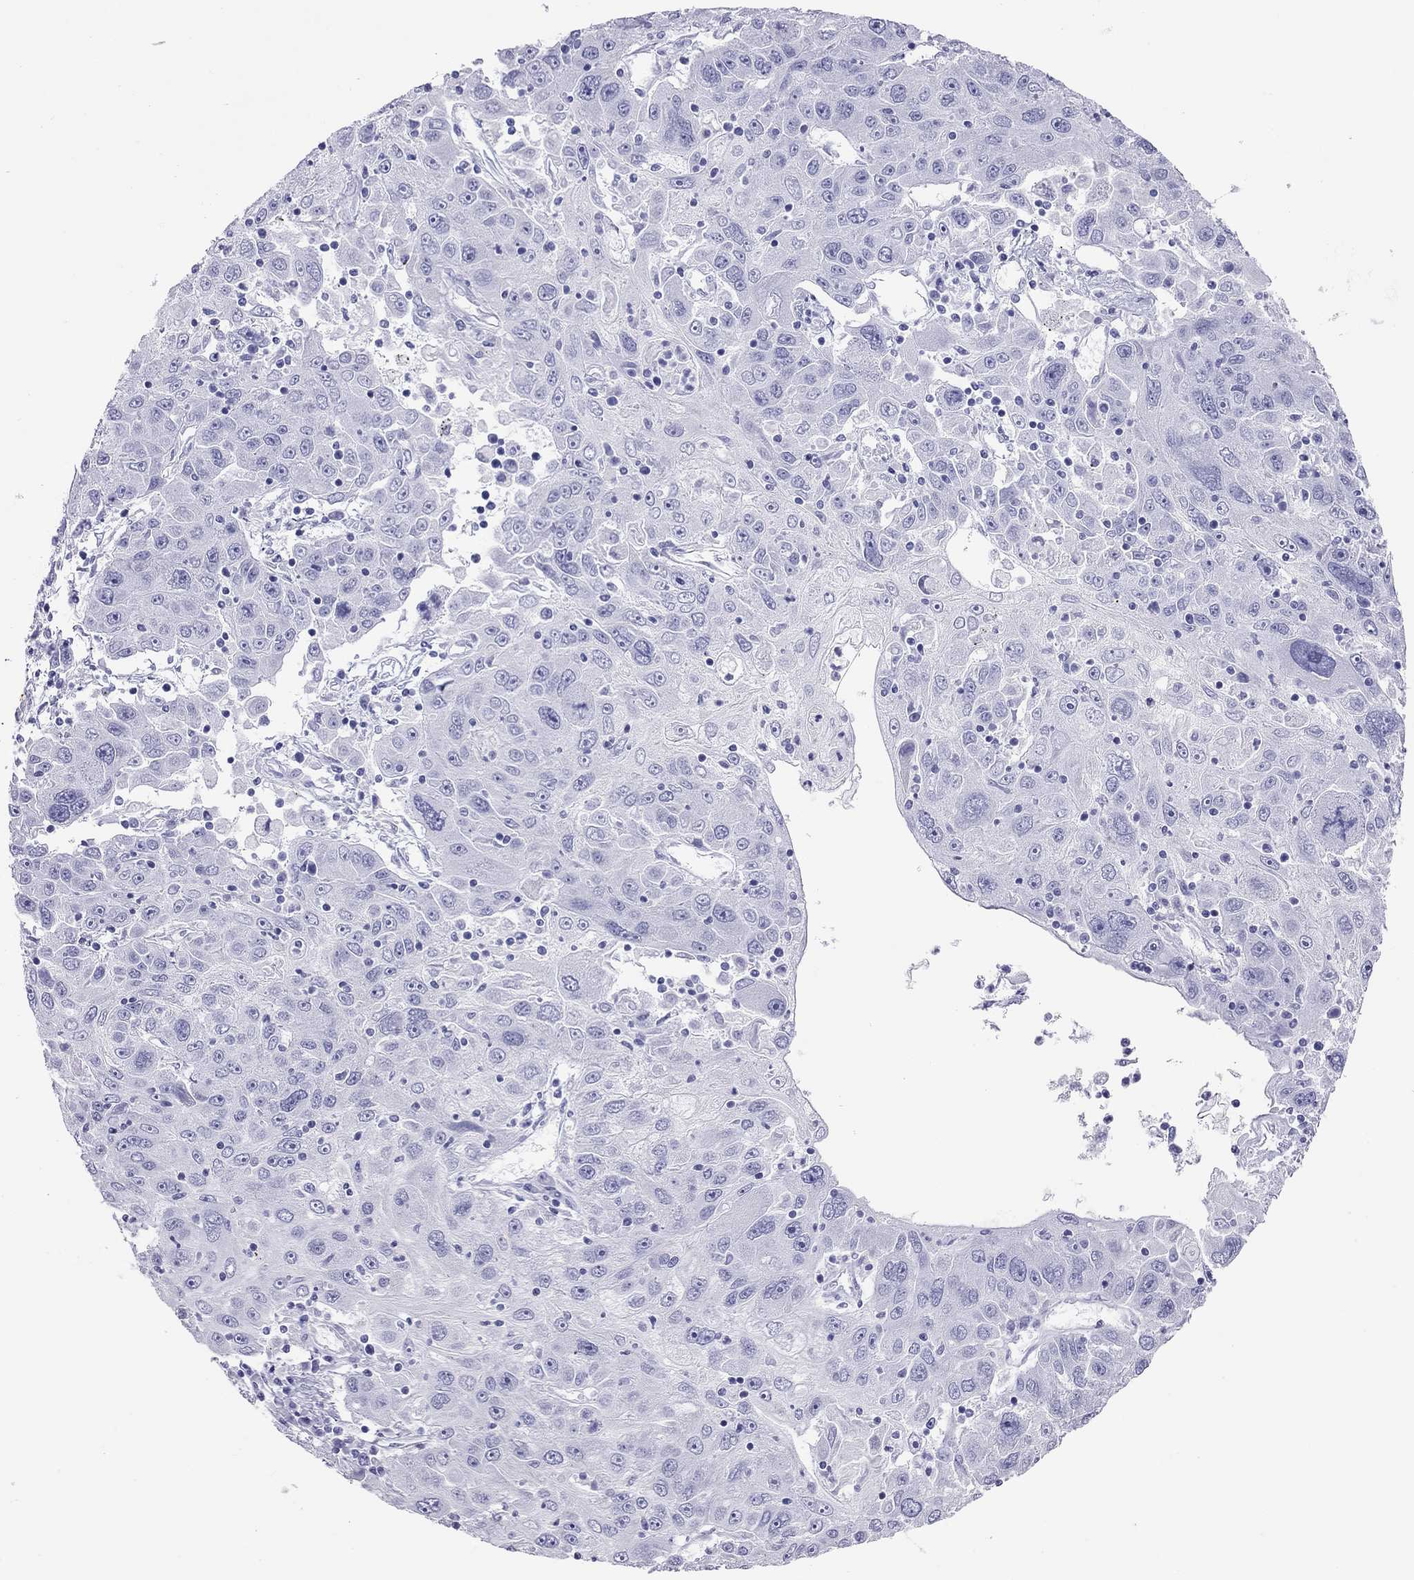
{"staining": {"intensity": "negative", "quantity": "none", "location": "none"}, "tissue": "stomach cancer", "cell_type": "Tumor cells", "image_type": "cancer", "snomed": [{"axis": "morphology", "description": "Adenocarcinoma, NOS"}, {"axis": "topography", "description": "Stomach"}], "caption": "Protein analysis of stomach cancer (adenocarcinoma) exhibits no significant positivity in tumor cells. (Brightfield microscopy of DAB (3,3'-diaminobenzidine) IHC at high magnification).", "gene": "PTPRN", "patient": {"sex": "male", "age": 56}}